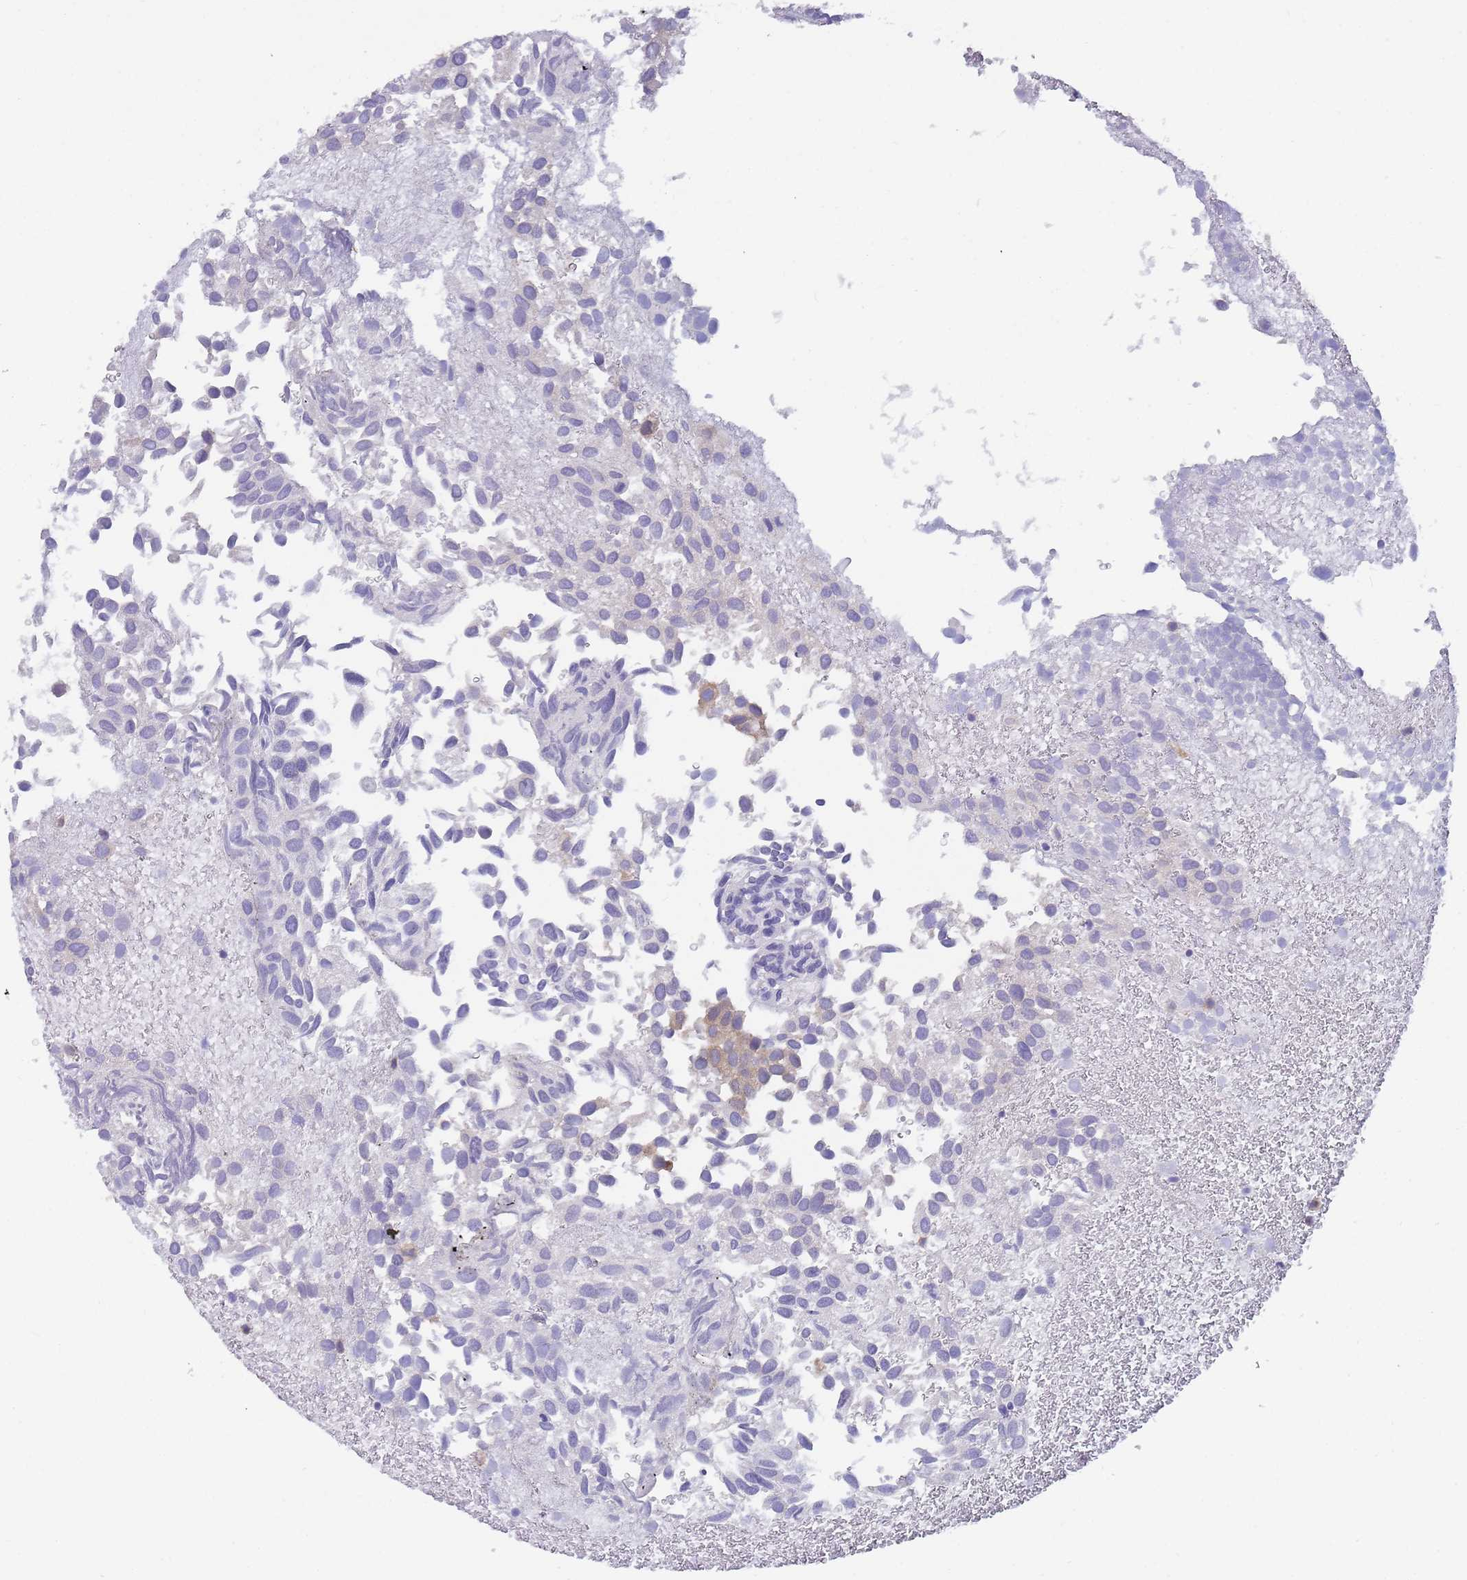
{"staining": {"intensity": "moderate", "quantity": "<25%", "location": "cytoplasmic/membranous"}, "tissue": "urothelial cancer", "cell_type": "Tumor cells", "image_type": "cancer", "snomed": [{"axis": "morphology", "description": "Urothelial carcinoma, Low grade"}, {"axis": "topography", "description": "Urinary bladder"}], "caption": "Tumor cells display moderate cytoplasmic/membranous expression in approximately <25% of cells in urothelial cancer.", "gene": "ZNF844", "patient": {"sex": "male", "age": 88}}